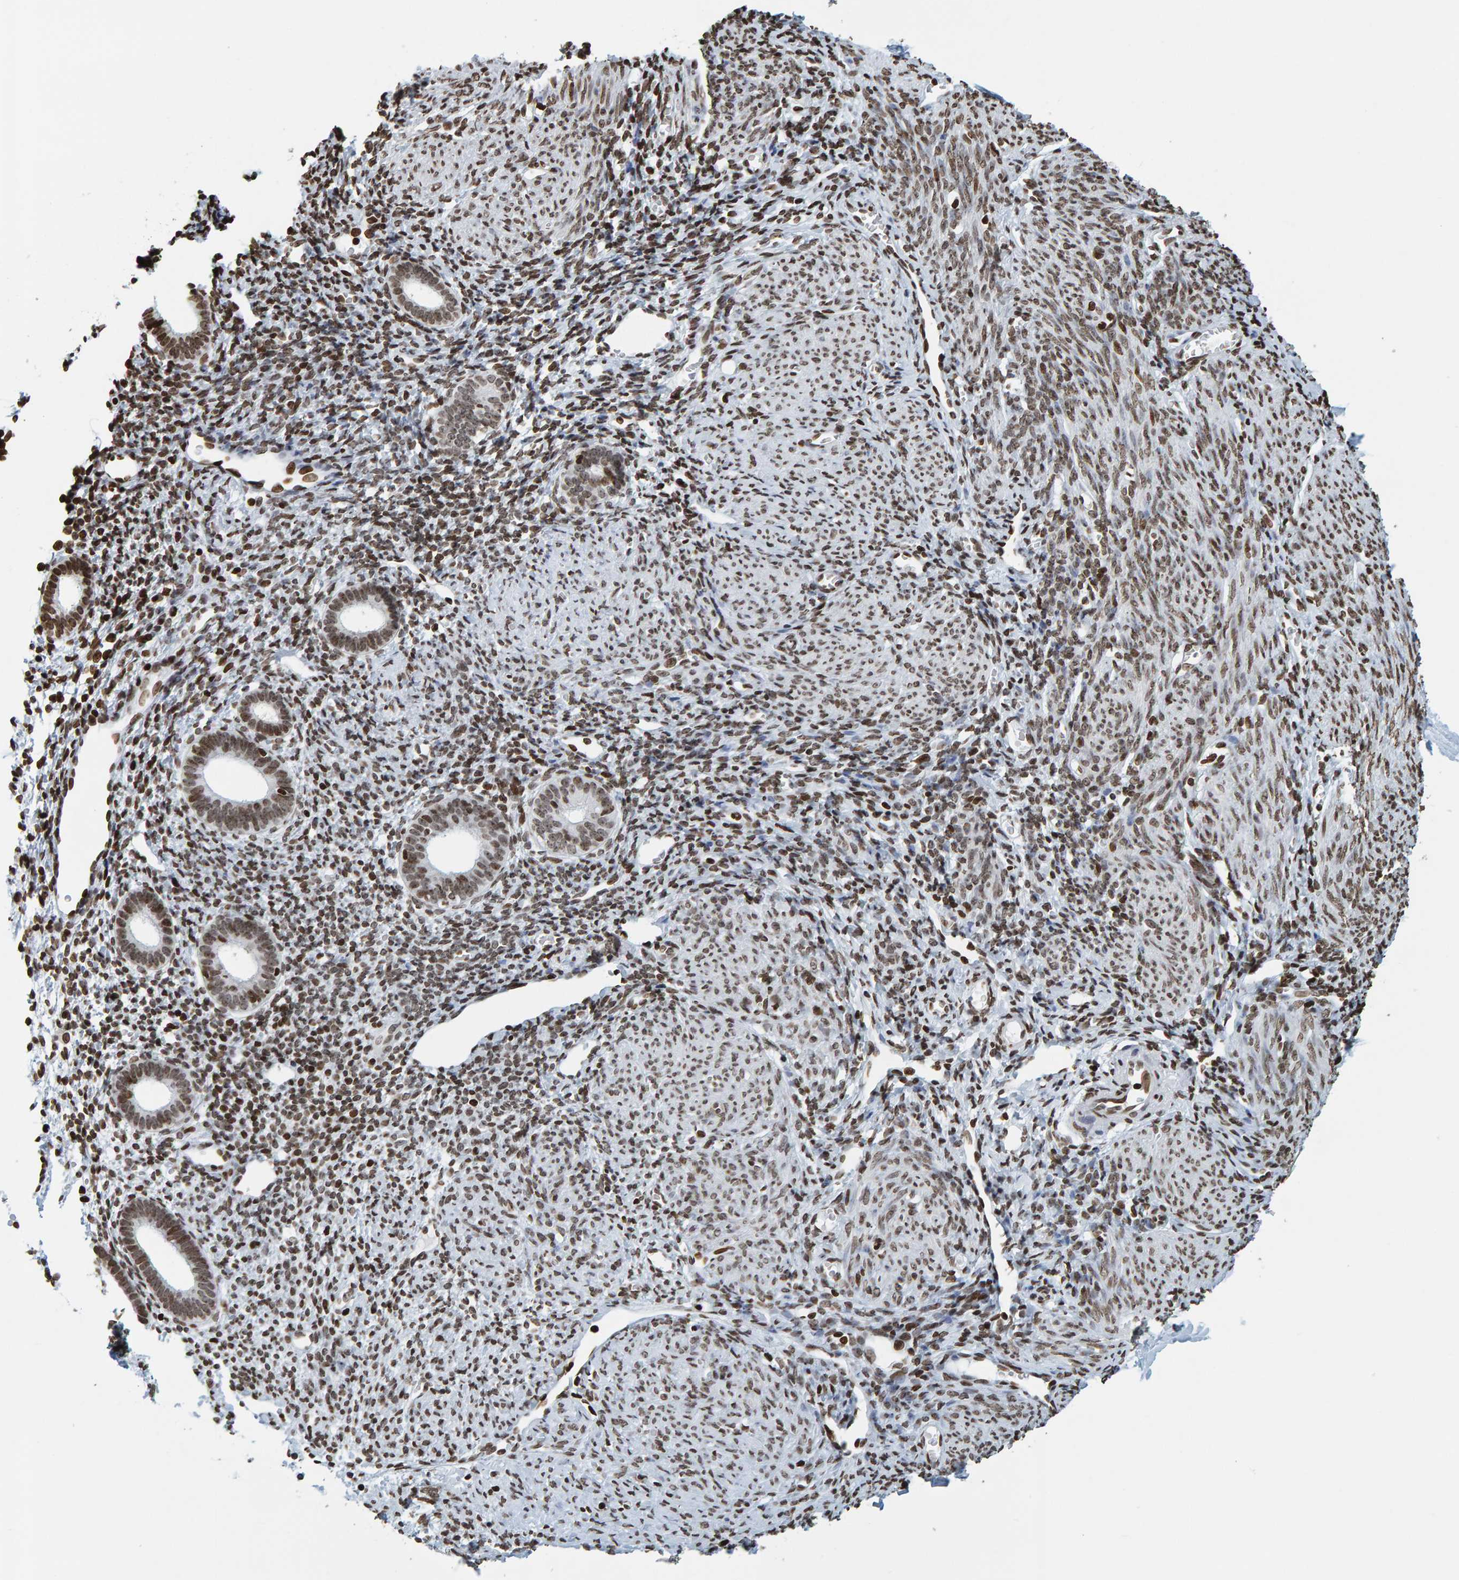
{"staining": {"intensity": "strong", "quantity": ">75%", "location": "nuclear"}, "tissue": "endometrium", "cell_type": "Cells in endometrial stroma", "image_type": "normal", "snomed": [{"axis": "morphology", "description": "Normal tissue, NOS"}, {"axis": "morphology", "description": "Adenocarcinoma, NOS"}, {"axis": "topography", "description": "Endometrium"}], "caption": "Brown immunohistochemical staining in normal human endometrium demonstrates strong nuclear expression in approximately >75% of cells in endometrial stroma.", "gene": "BRF2", "patient": {"sex": "female", "age": 57}}